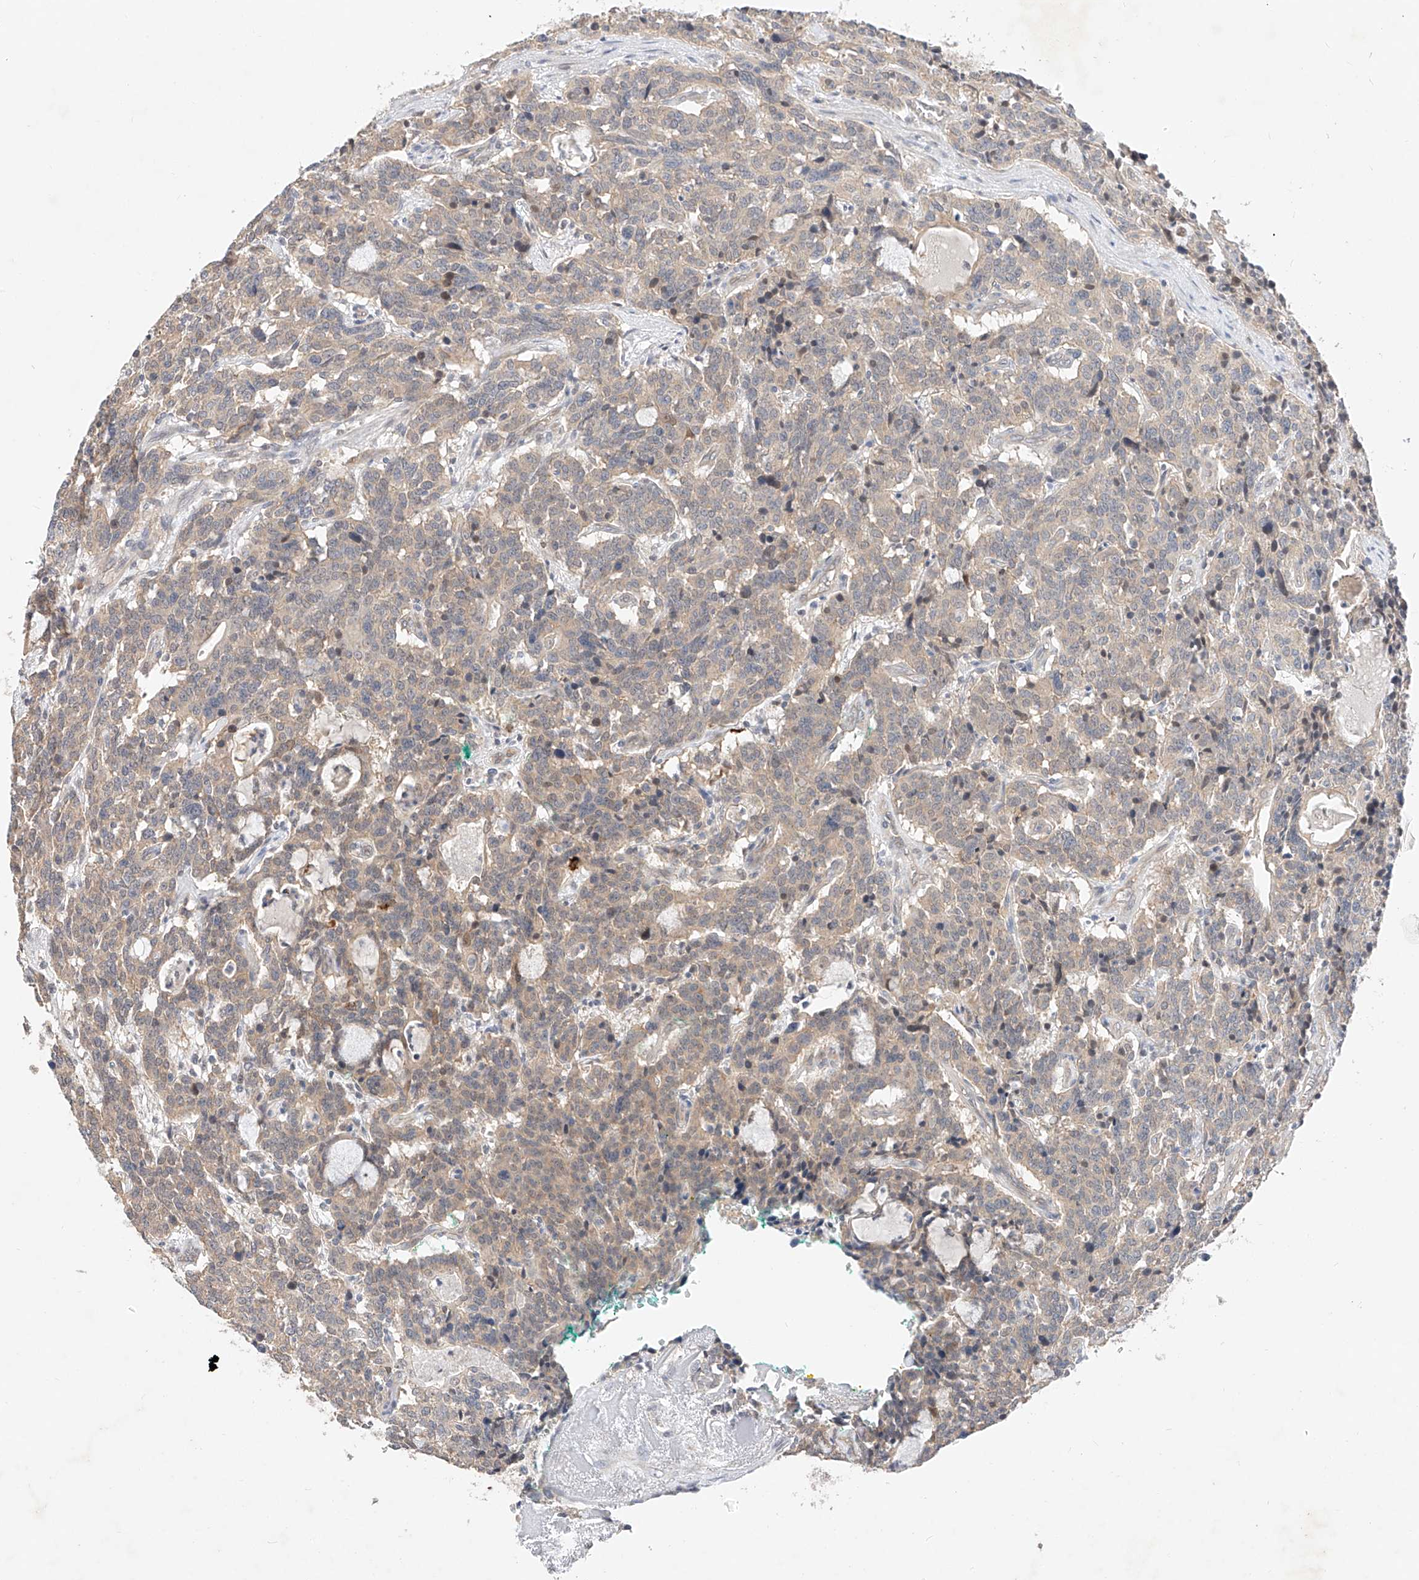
{"staining": {"intensity": "negative", "quantity": "none", "location": "none"}, "tissue": "carcinoid", "cell_type": "Tumor cells", "image_type": "cancer", "snomed": [{"axis": "morphology", "description": "Carcinoid, malignant, NOS"}, {"axis": "topography", "description": "Lung"}], "caption": "This is an immunohistochemistry (IHC) micrograph of malignant carcinoid. There is no expression in tumor cells.", "gene": "IL22RA2", "patient": {"sex": "female", "age": 46}}